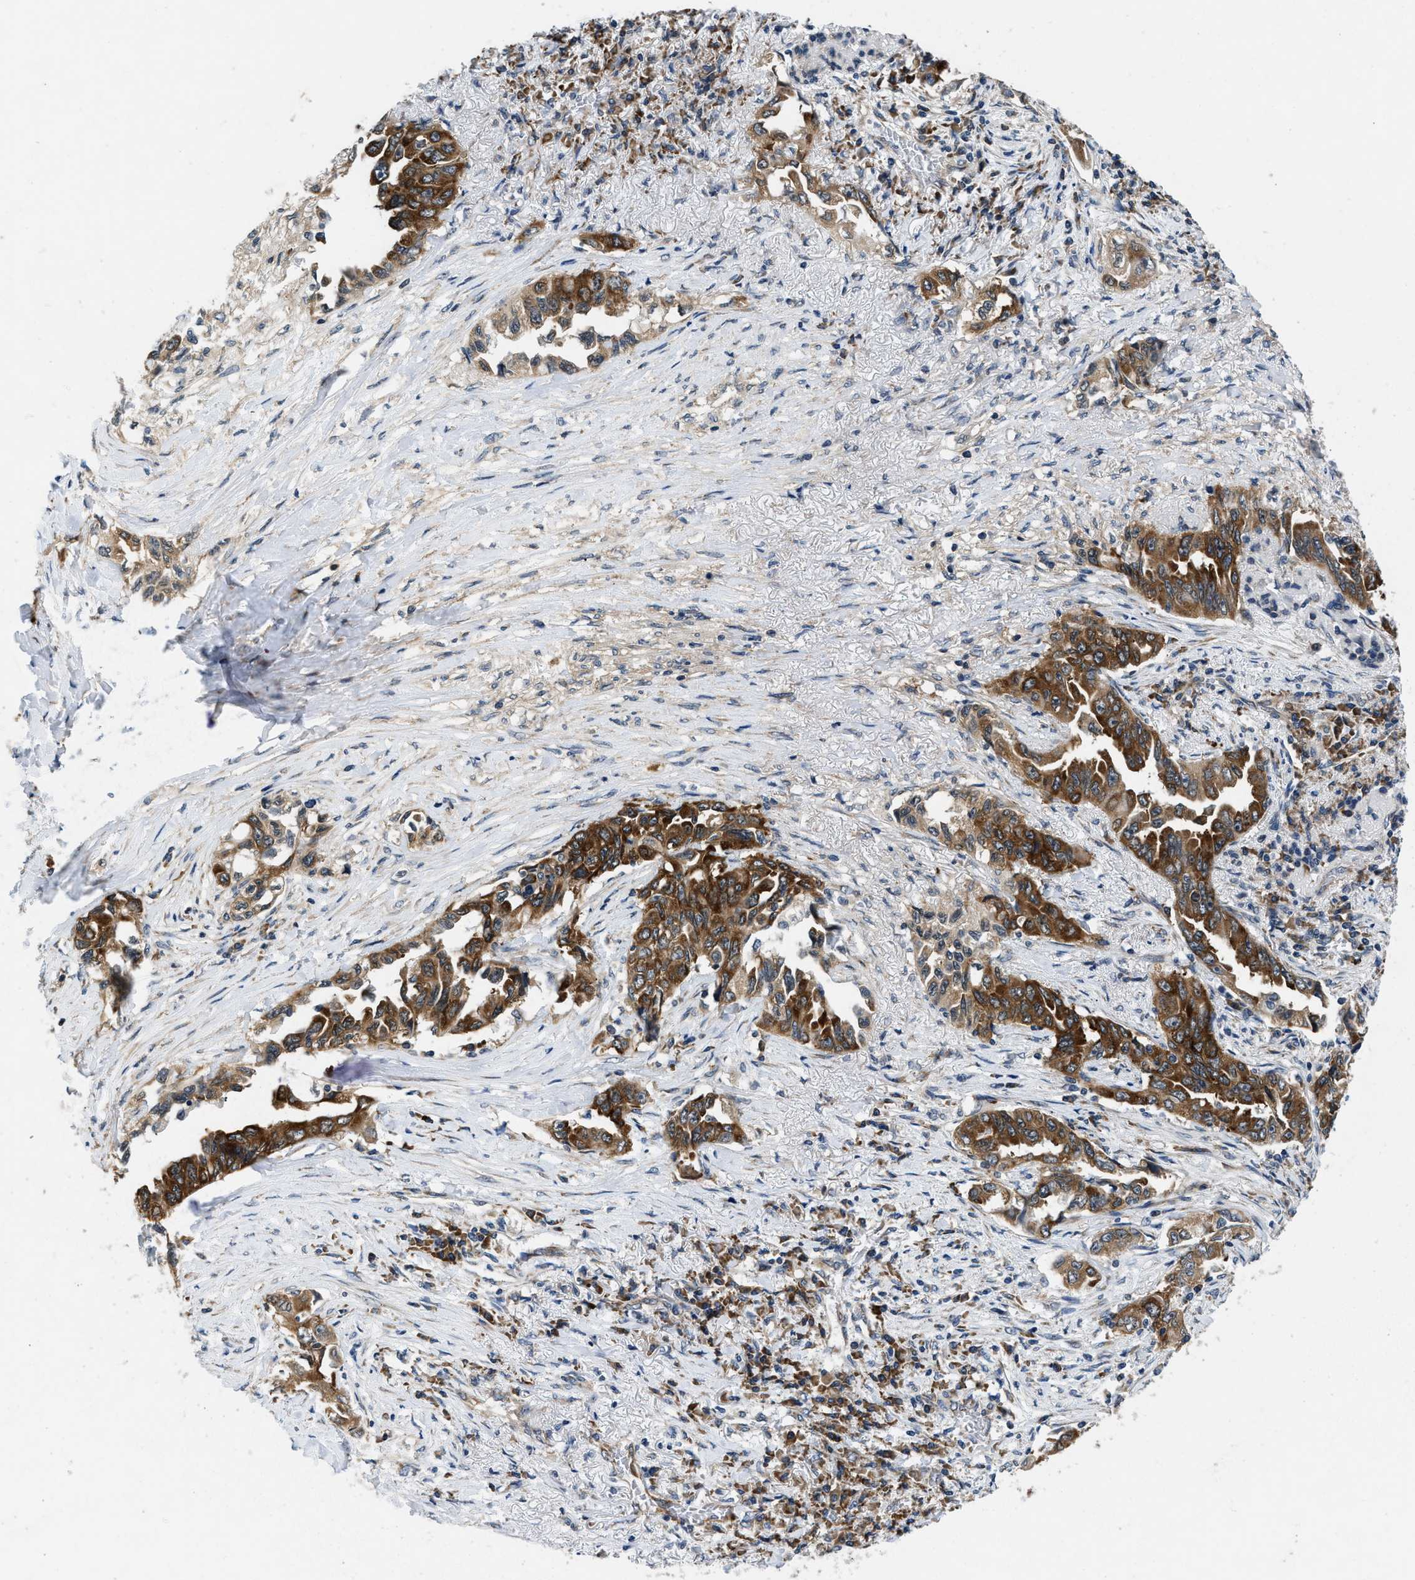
{"staining": {"intensity": "strong", "quantity": ">75%", "location": "cytoplasmic/membranous"}, "tissue": "lung cancer", "cell_type": "Tumor cells", "image_type": "cancer", "snomed": [{"axis": "morphology", "description": "Adenocarcinoma, NOS"}, {"axis": "topography", "description": "Lung"}], "caption": "Lung adenocarcinoma tissue demonstrates strong cytoplasmic/membranous positivity in approximately >75% of tumor cells", "gene": "PA2G4", "patient": {"sex": "female", "age": 51}}